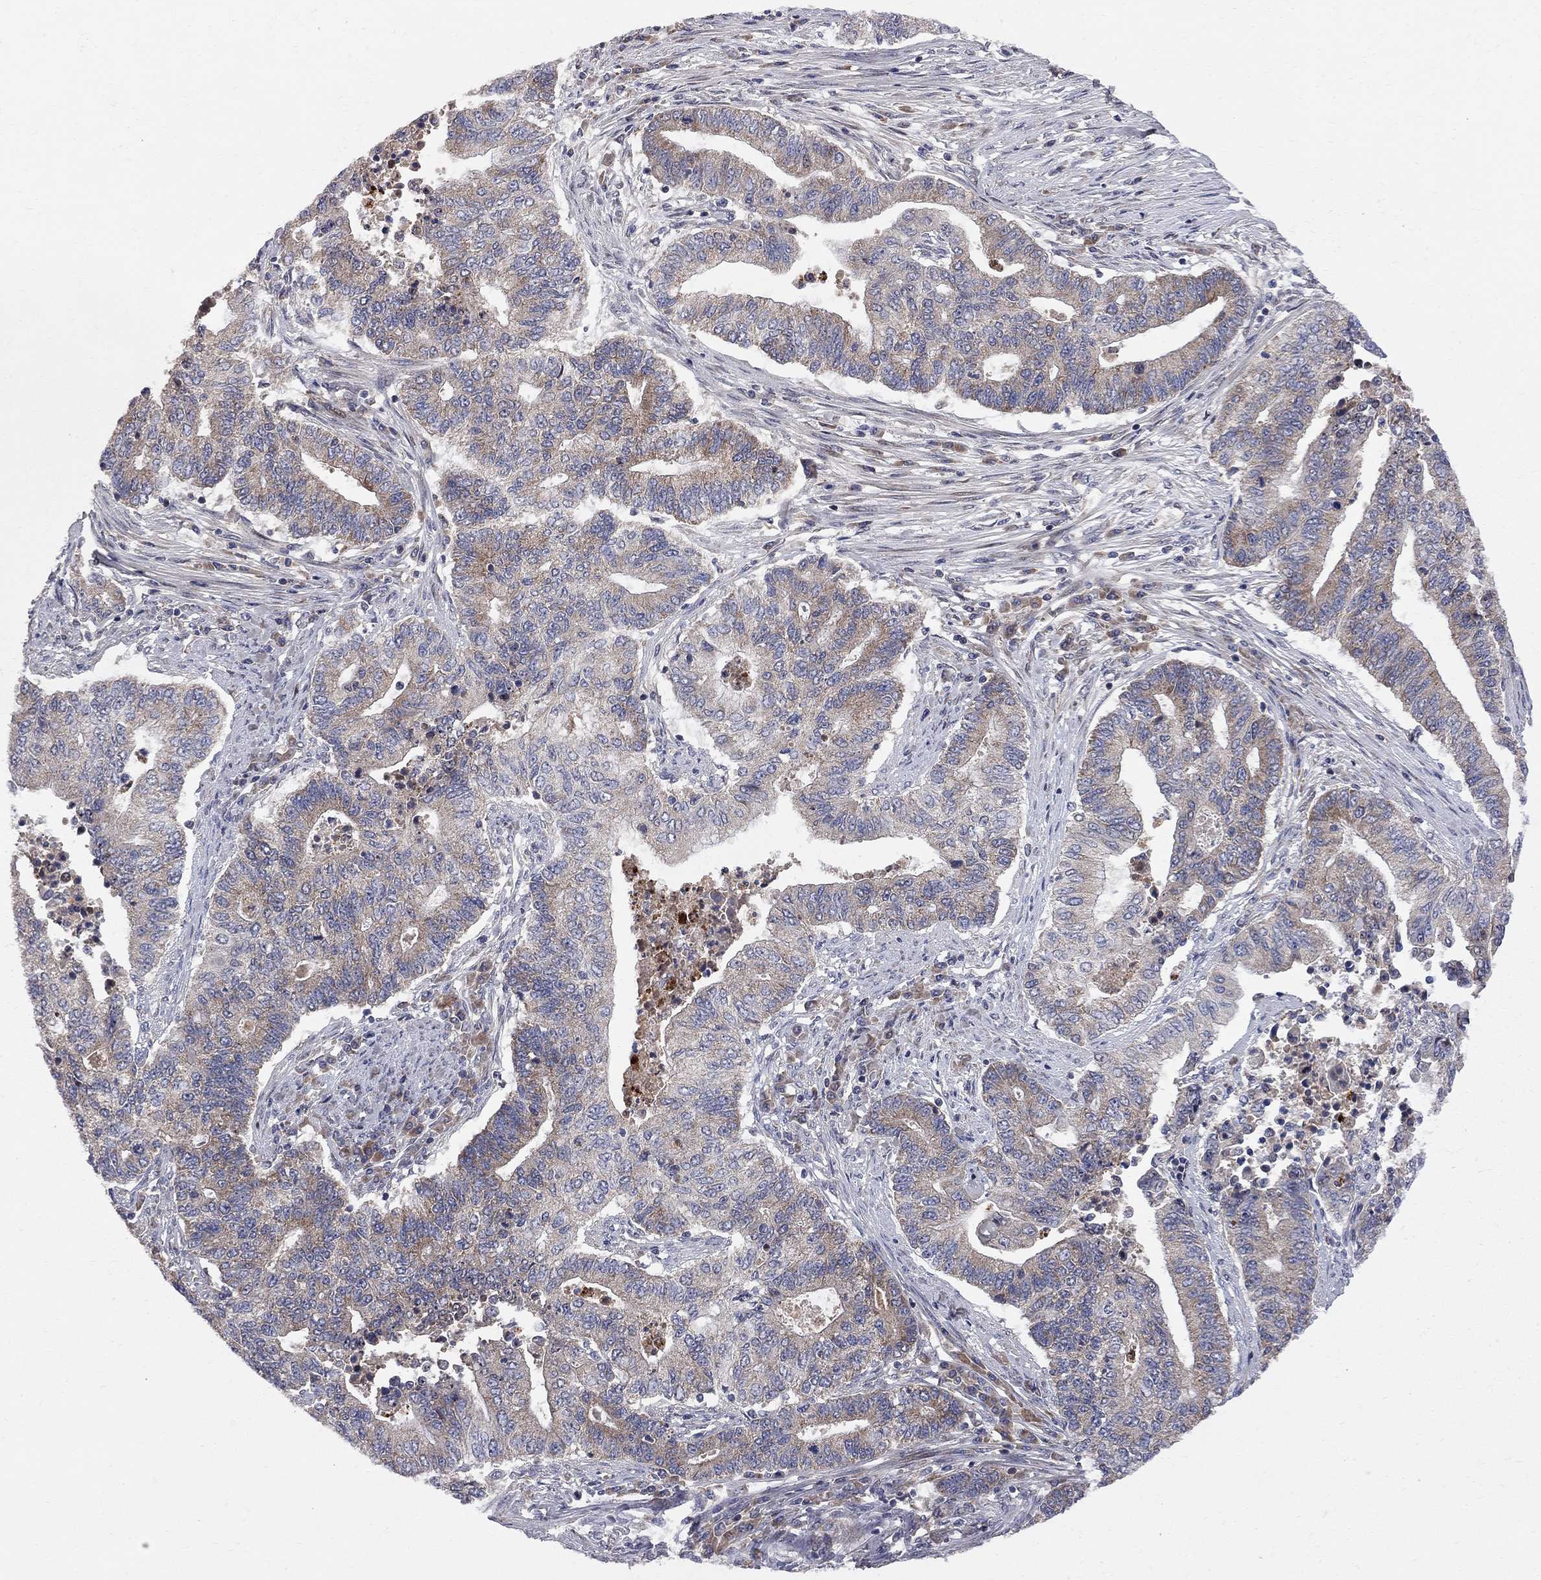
{"staining": {"intensity": "moderate", "quantity": "<25%", "location": "cytoplasmic/membranous"}, "tissue": "endometrial cancer", "cell_type": "Tumor cells", "image_type": "cancer", "snomed": [{"axis": "morphology", "description": "Adenocarcinoma, NOS"}, {"axis": "topography", "description": "Uterus"}, {"axis": "topography", "description": "Endometrium"}], "caption": "Adenocarcinoma (endometrial) tissue displays moderate cytoplasmic/membranous expression in about <25% of tumor cells, visualized by immunohistochemistry.", "gene": "CNOT11", "patient": {"sex": "female", "age": 54}}